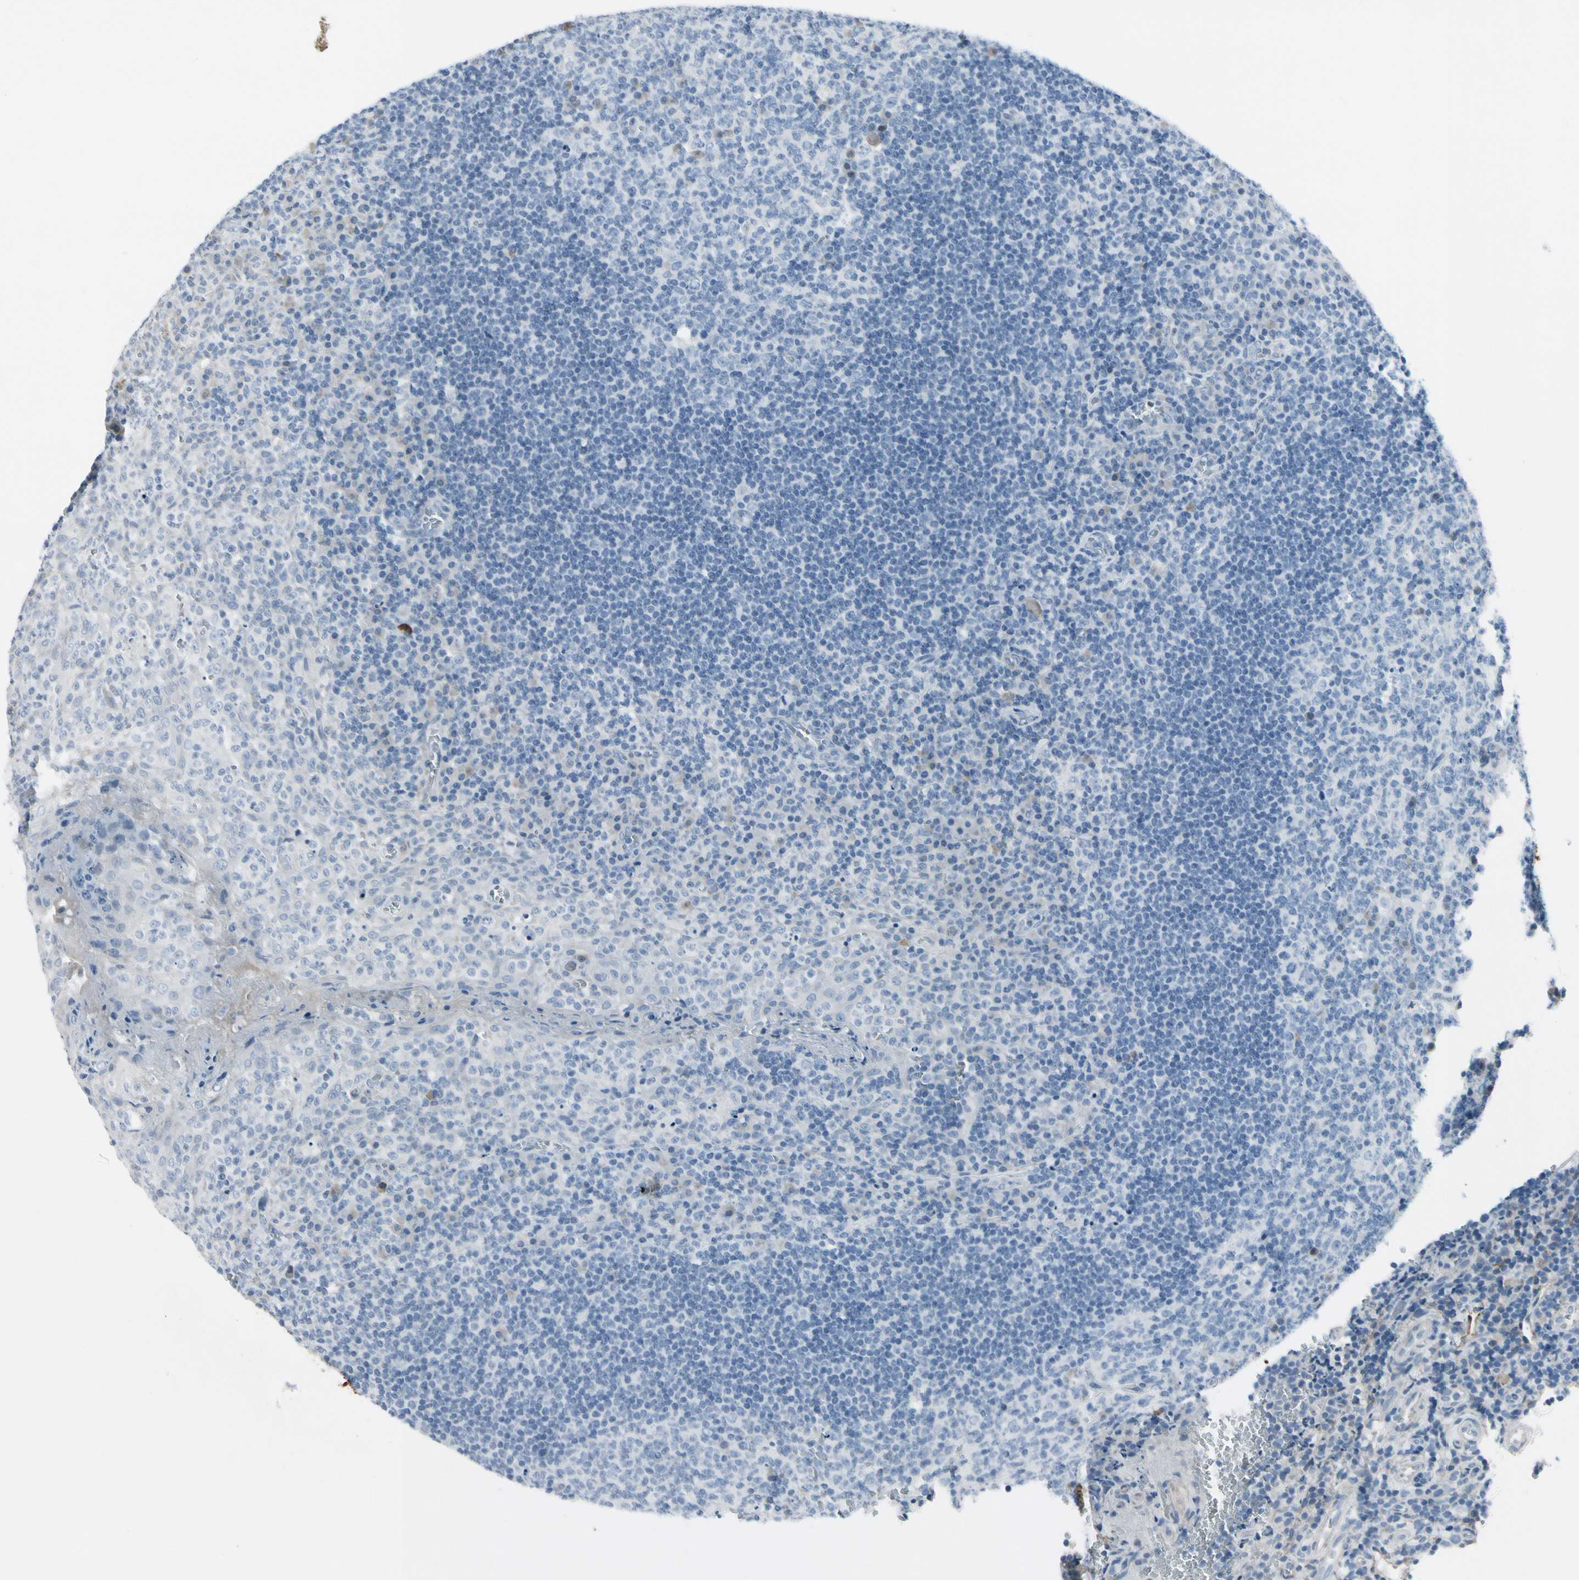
{"staining": {"intensity": "negative", "quantity": "none", "location": "none"}, "tissue": "tonsil", "cell_type": "Germinal center cells", "image_type": "normal", "snomed": [{"axis": "morphology", "description": "Normal tissue, NOS"}, {"axis": "topography", "description": "Tonsil"}], "caption": "Human tonsil stained for a protein using immunohistochemistry shows no staining in germinal center cells.", "gene": "PIGR", "patient": {"sex": "male", "age": 17}}